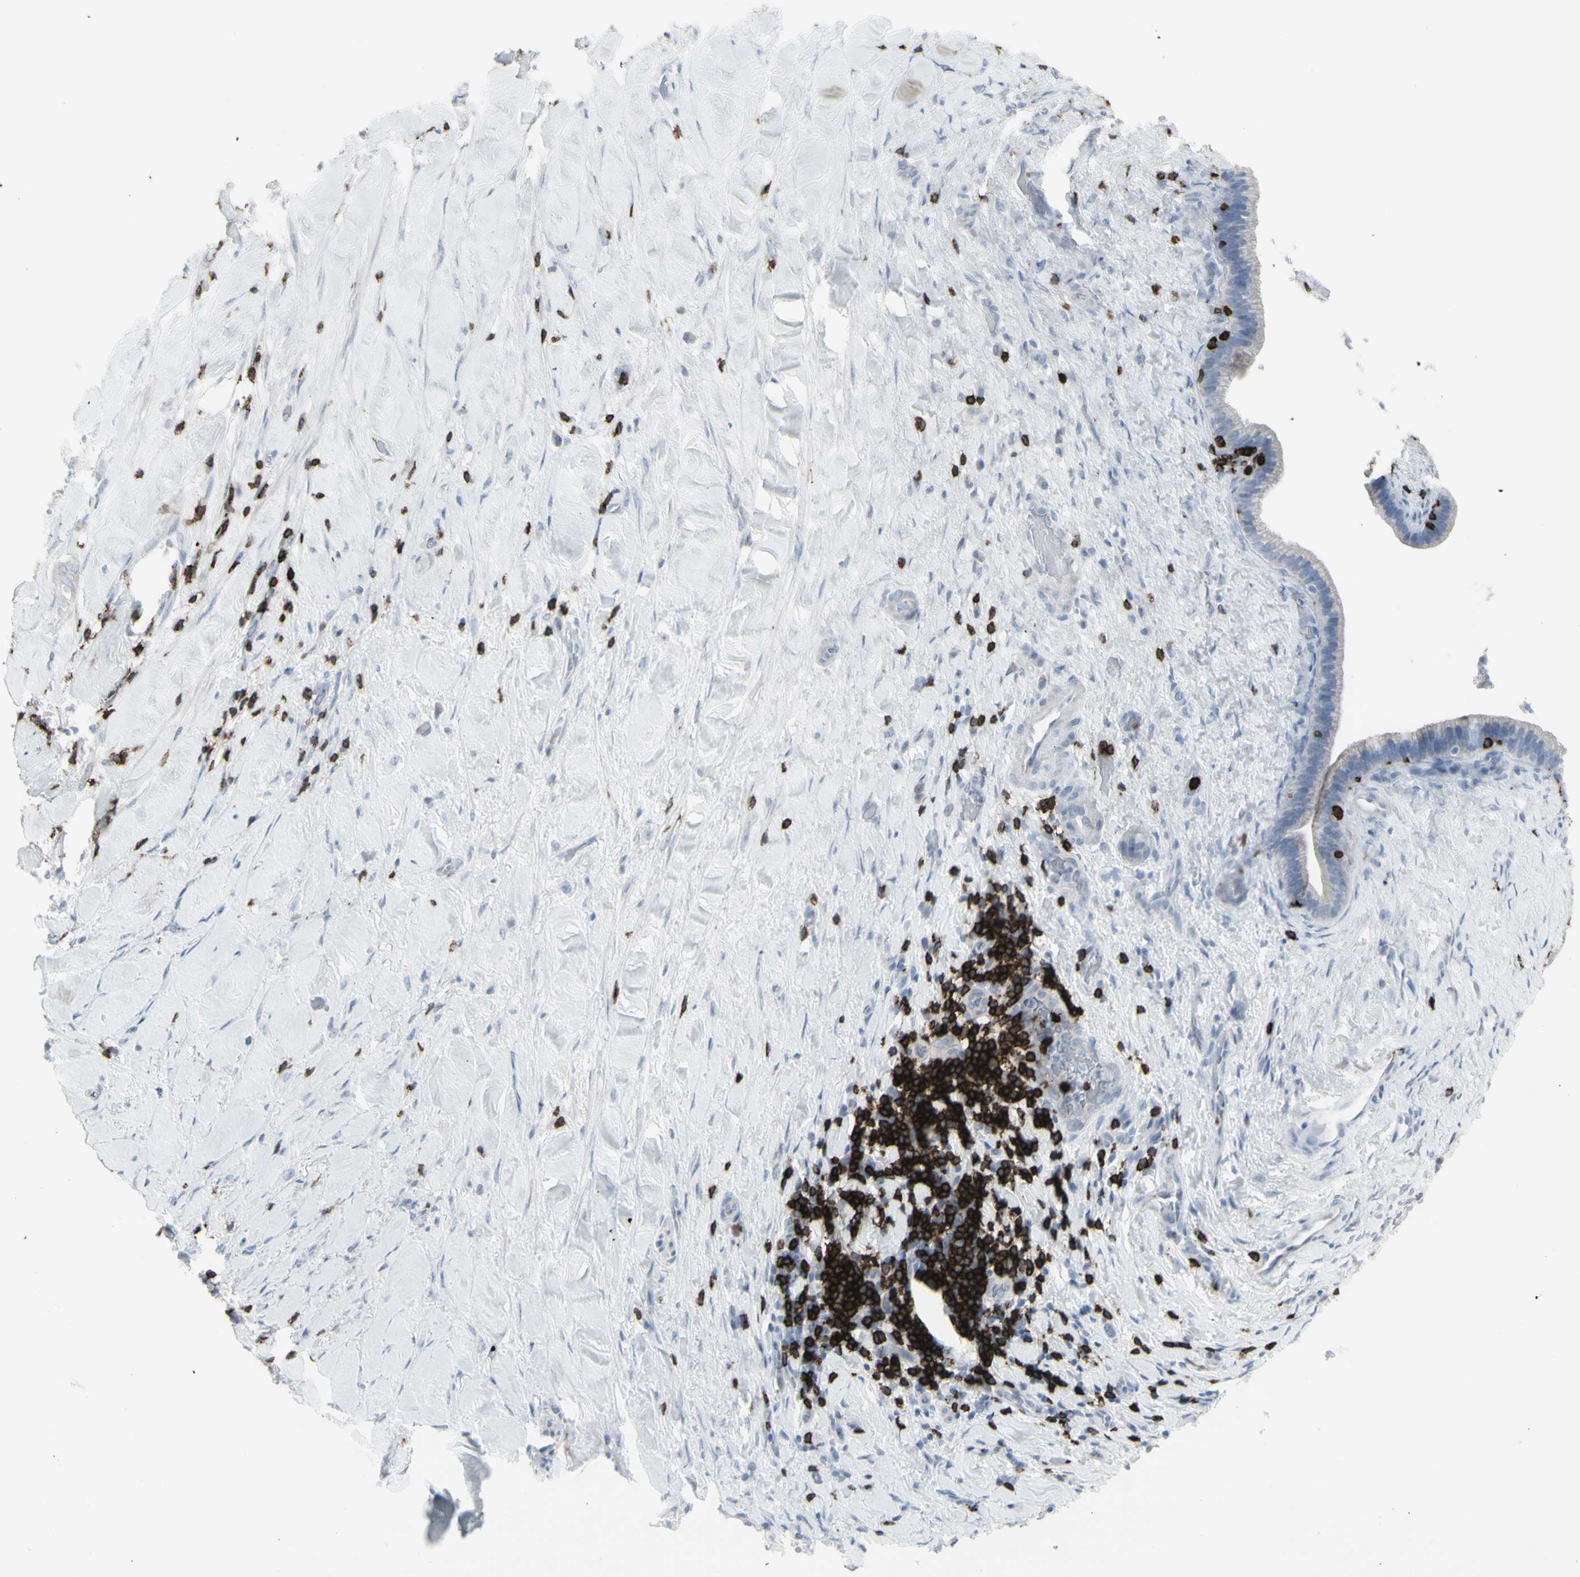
{"staining": {"intensity": "negative", "quantity": "none", "location": "none"}, "tissue": "liver cancer", "cell_type": "Tumor cells", "image_type": "cancer", "snomed": [{"axis": "morphology", "description": "Cholangiocarcinoma"}, {"axis": "topography", "description": "Liver"}], "caption": "This is an IHC image of human liver cancer. There is no expression in tumor cells.", "gene": "CD247", "patient": {"sex": "female", "age": 67}}